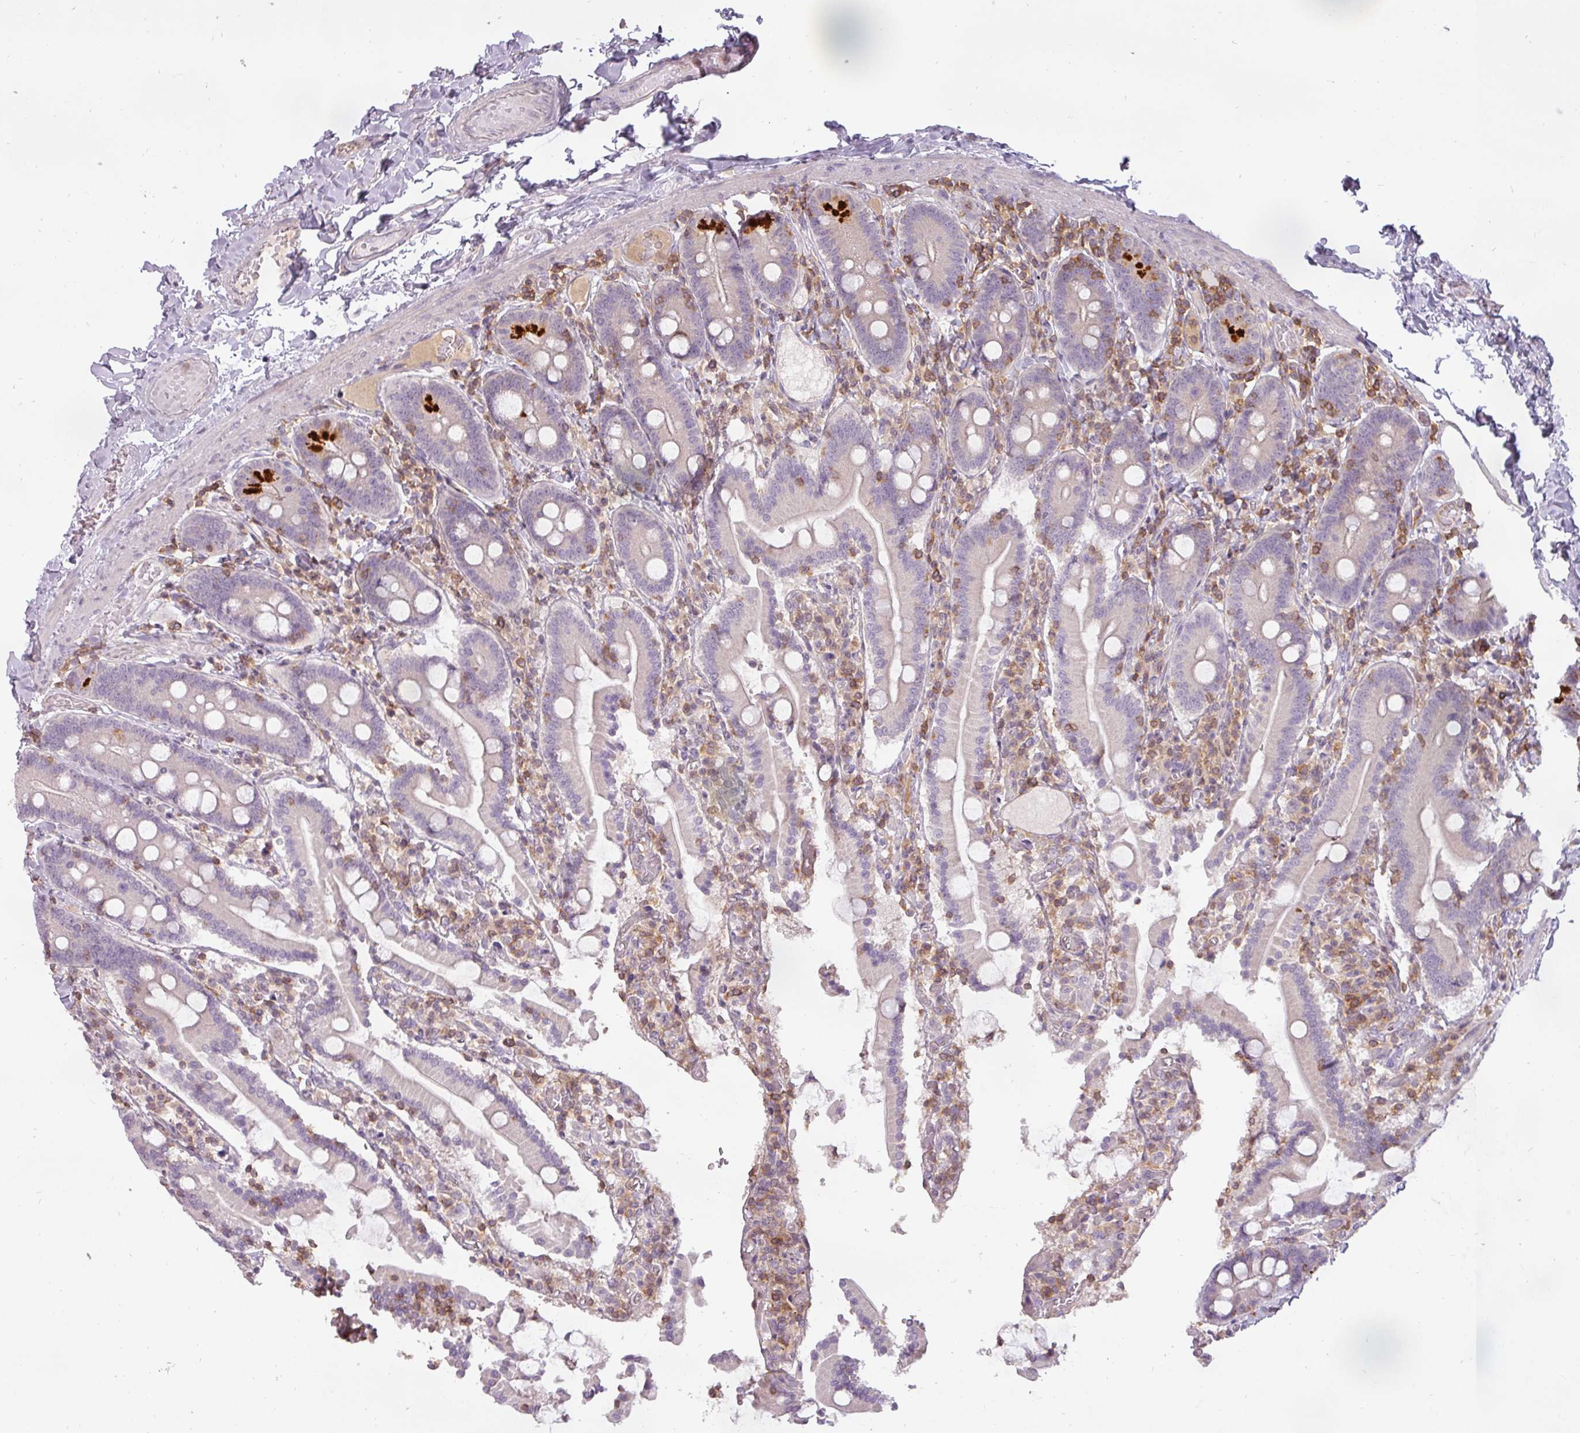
{"staining": {"intensity": "strong", "quantity": "<25%", "location": "cytoplasmic/membranous"}, "tissue": "duodenum", "cell_type": "Glandular cells", "image_type": "normal", "snomed": [{"axis": "morphology", "description": "Normal tissue, NOS"}, {"axis": "topography", "description": "Duodenum"}], "caption": "DAB (3,3'-diaminobenzidine) immunohistochemical staining of benign human duodenum shows strong cytoplasmic/membranous protein staining in approximately <25% of glandular cells.", "gene": "STK4", "patient": {"sex": "male", "age": 55}}